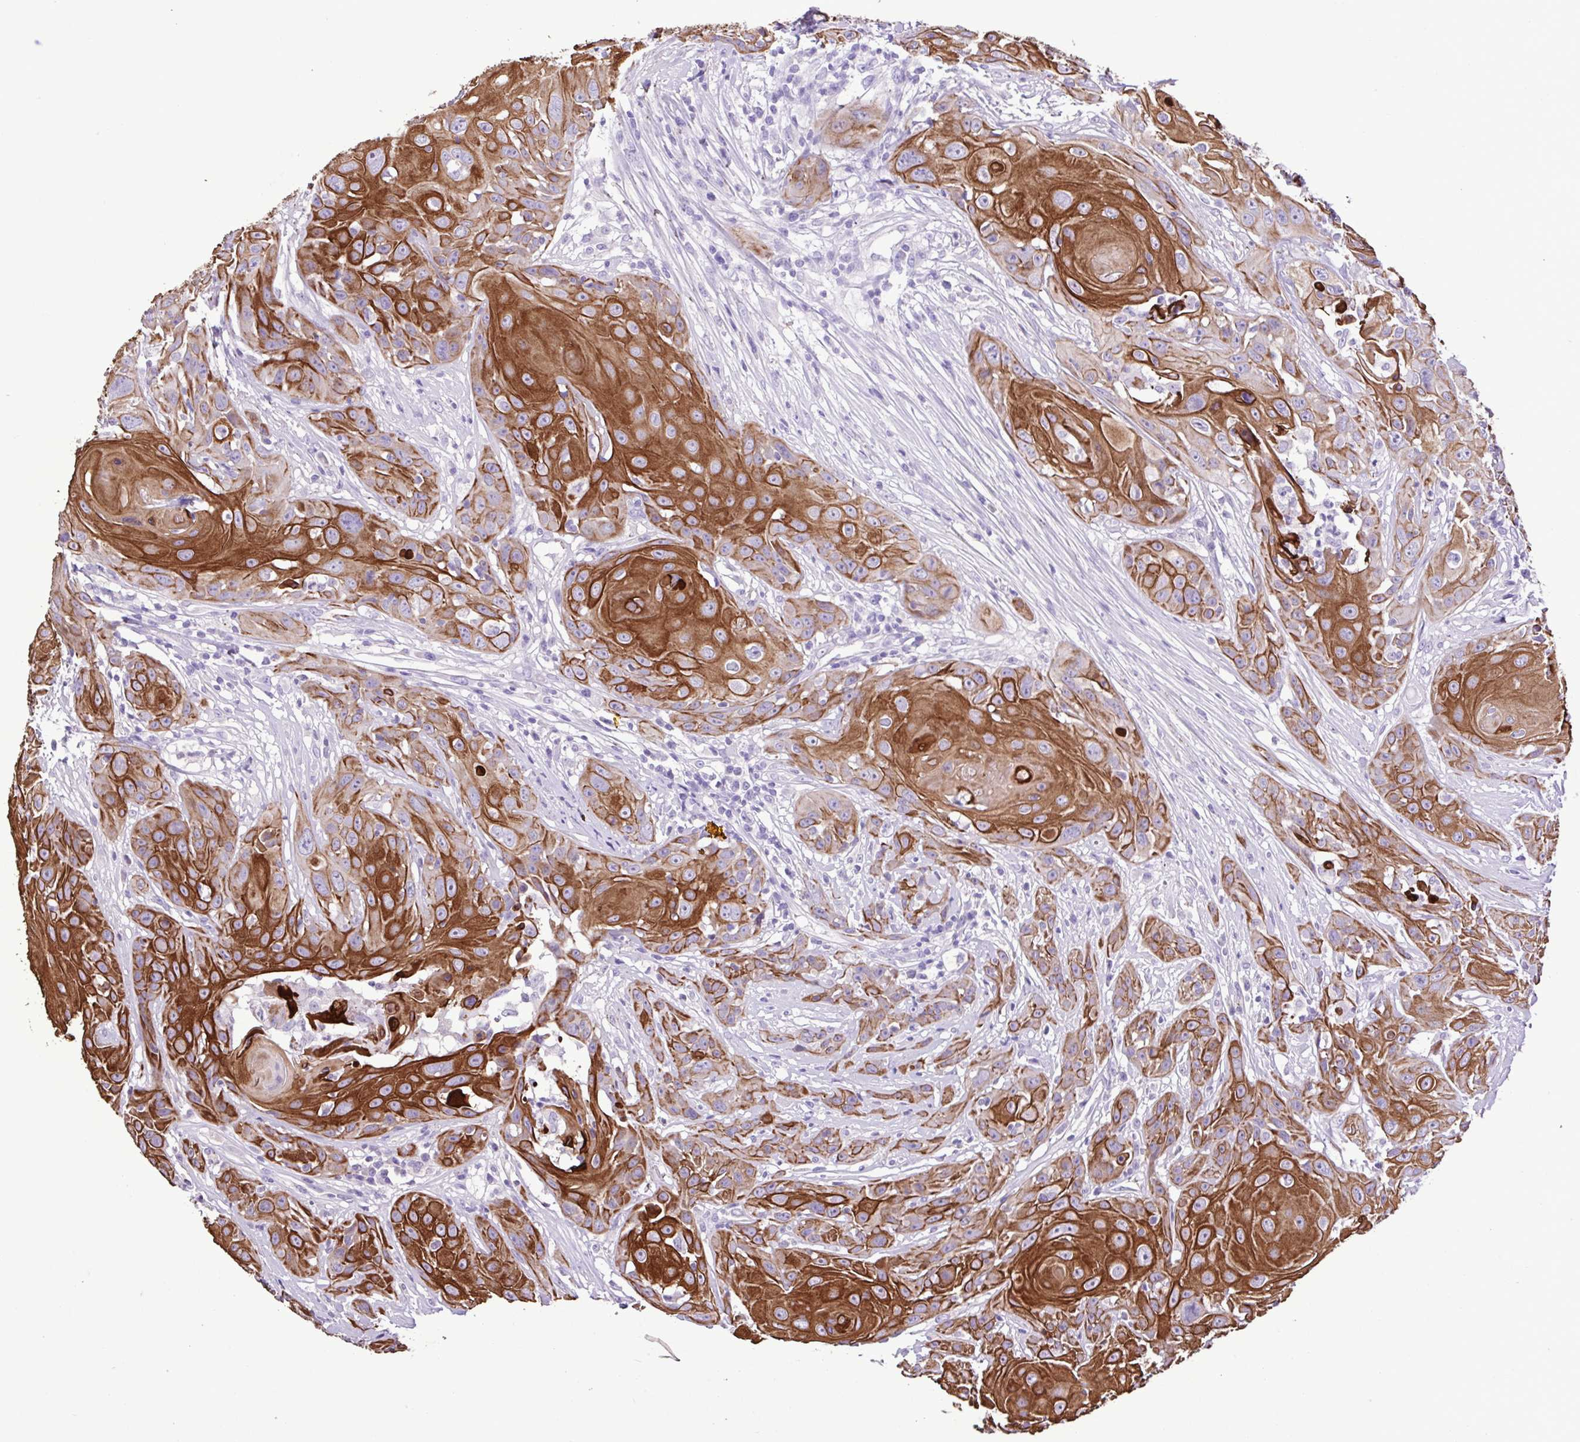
{"staining": {"intensity": "strong", "quantity": ">75%", "location": "cytoplasmic/membranous"}, "tissue": "head and neck cancer", "cell_type": "Tumor cells", "image_type": "cancer", "snomed": [{"axis": "morphology", "description": "Squamous cell carcinoma, NOS"}, {"axis": "topography", "description": "Skin"}, {"axis": "topography", "description": "Head-Neck"}], "caption": "Head and neck squamous cell carcinoma stained with IHC displays strong cytoplasmic/membranous expression in about >75% of tumor cells.", "gene": "PLA2G4E", "patient": {"sex": "male", "age": 80}}